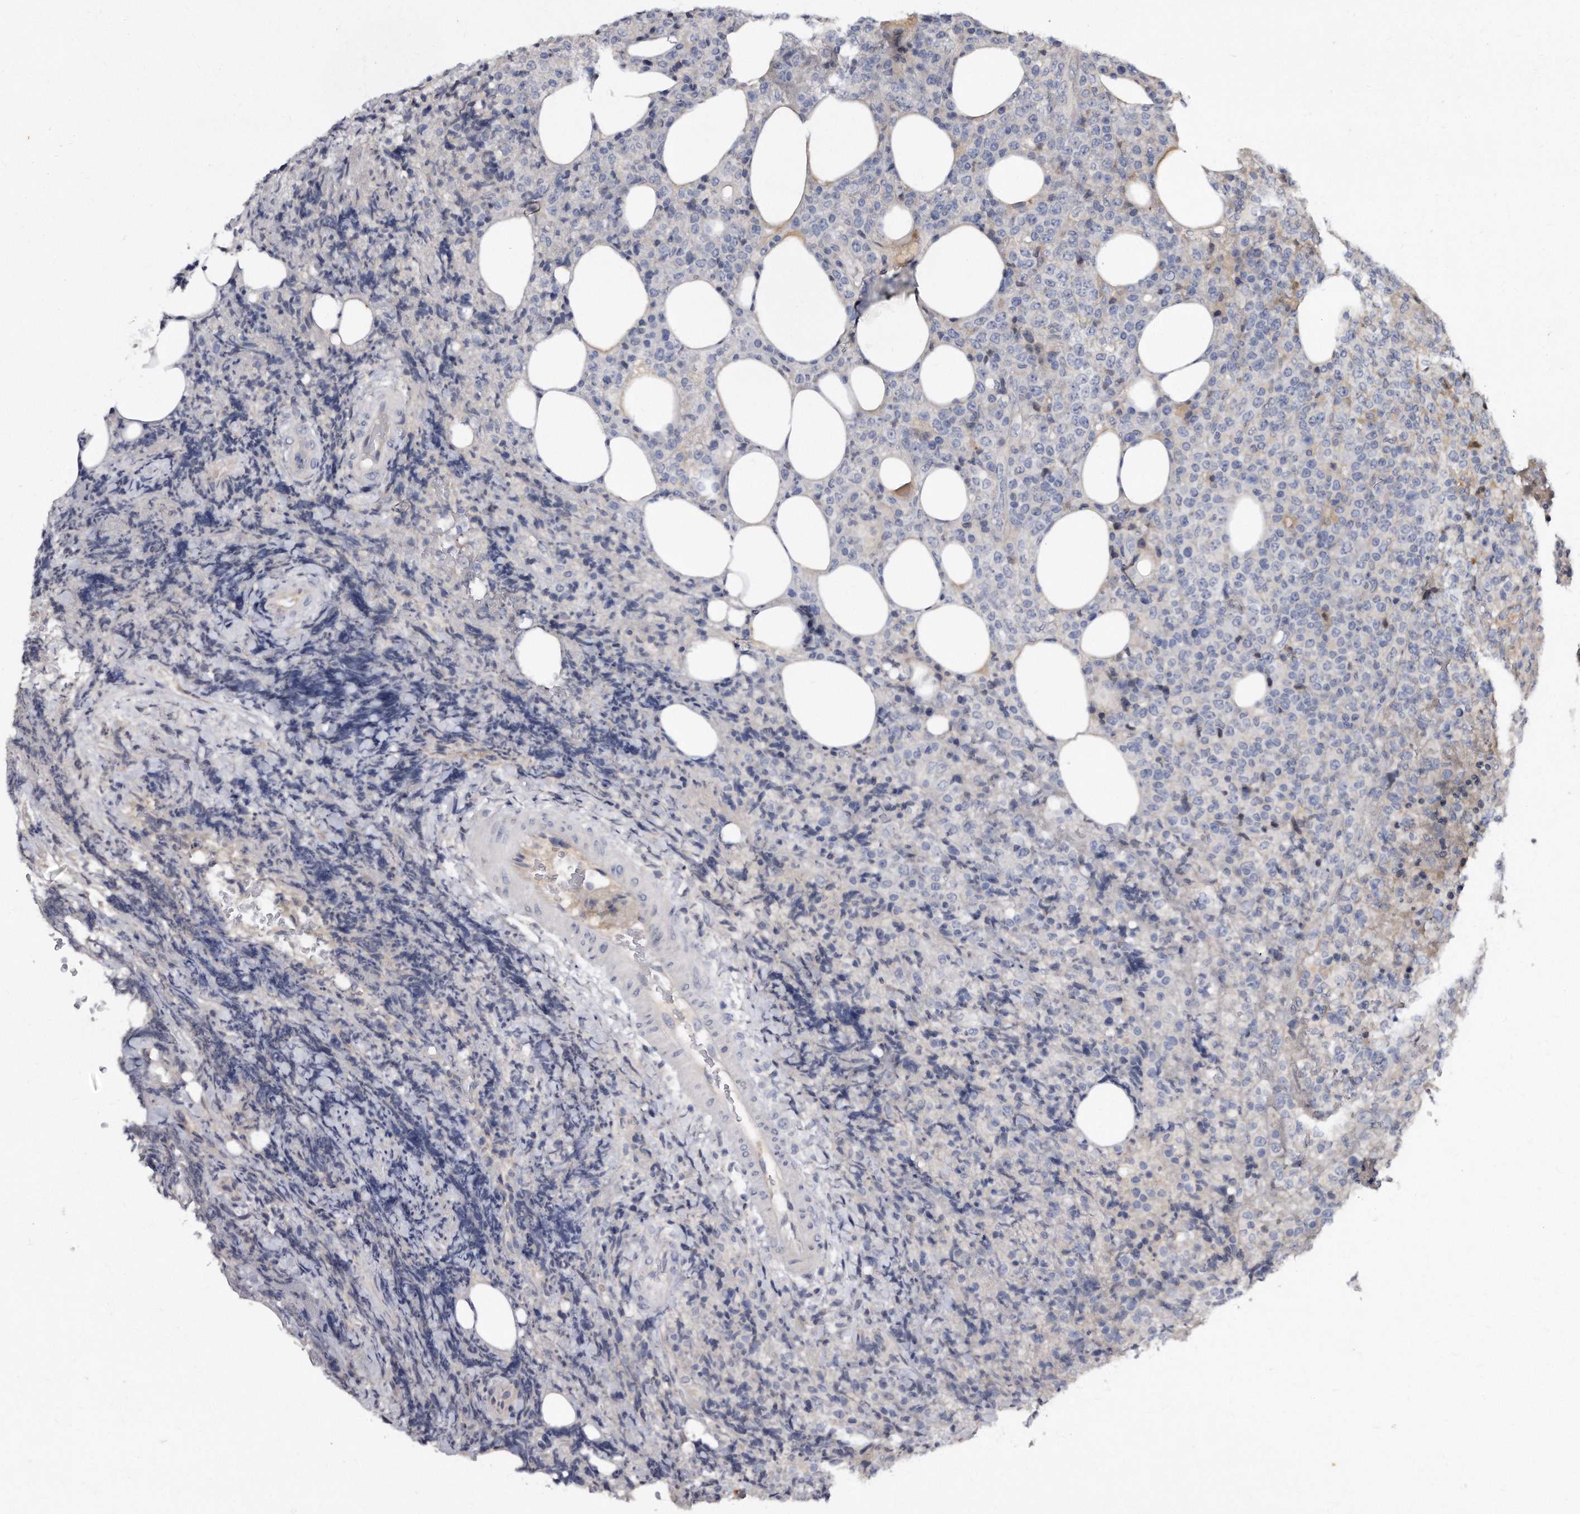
{"staining": {"intensity": "negative", "quantity": "none", "location": "none"}, "tissue": "lymphoma", "cell_type": "Tumor cells", "image_type": "cancer", "snomed": [{"axis": "morphology", "description": "Malignant lymphoma, non-Hodgkin's type, High grade"}, {"axis": "topography", "description": "Lymph node"}], "caption": "Immunohistochemical staining of high-grade malignant lymphoma, non-Hodgkin's type demonstrates no significant expression in tumor cells.", "gene": "KLHDC3", "patient": {"sex": "male", "age": 13}}